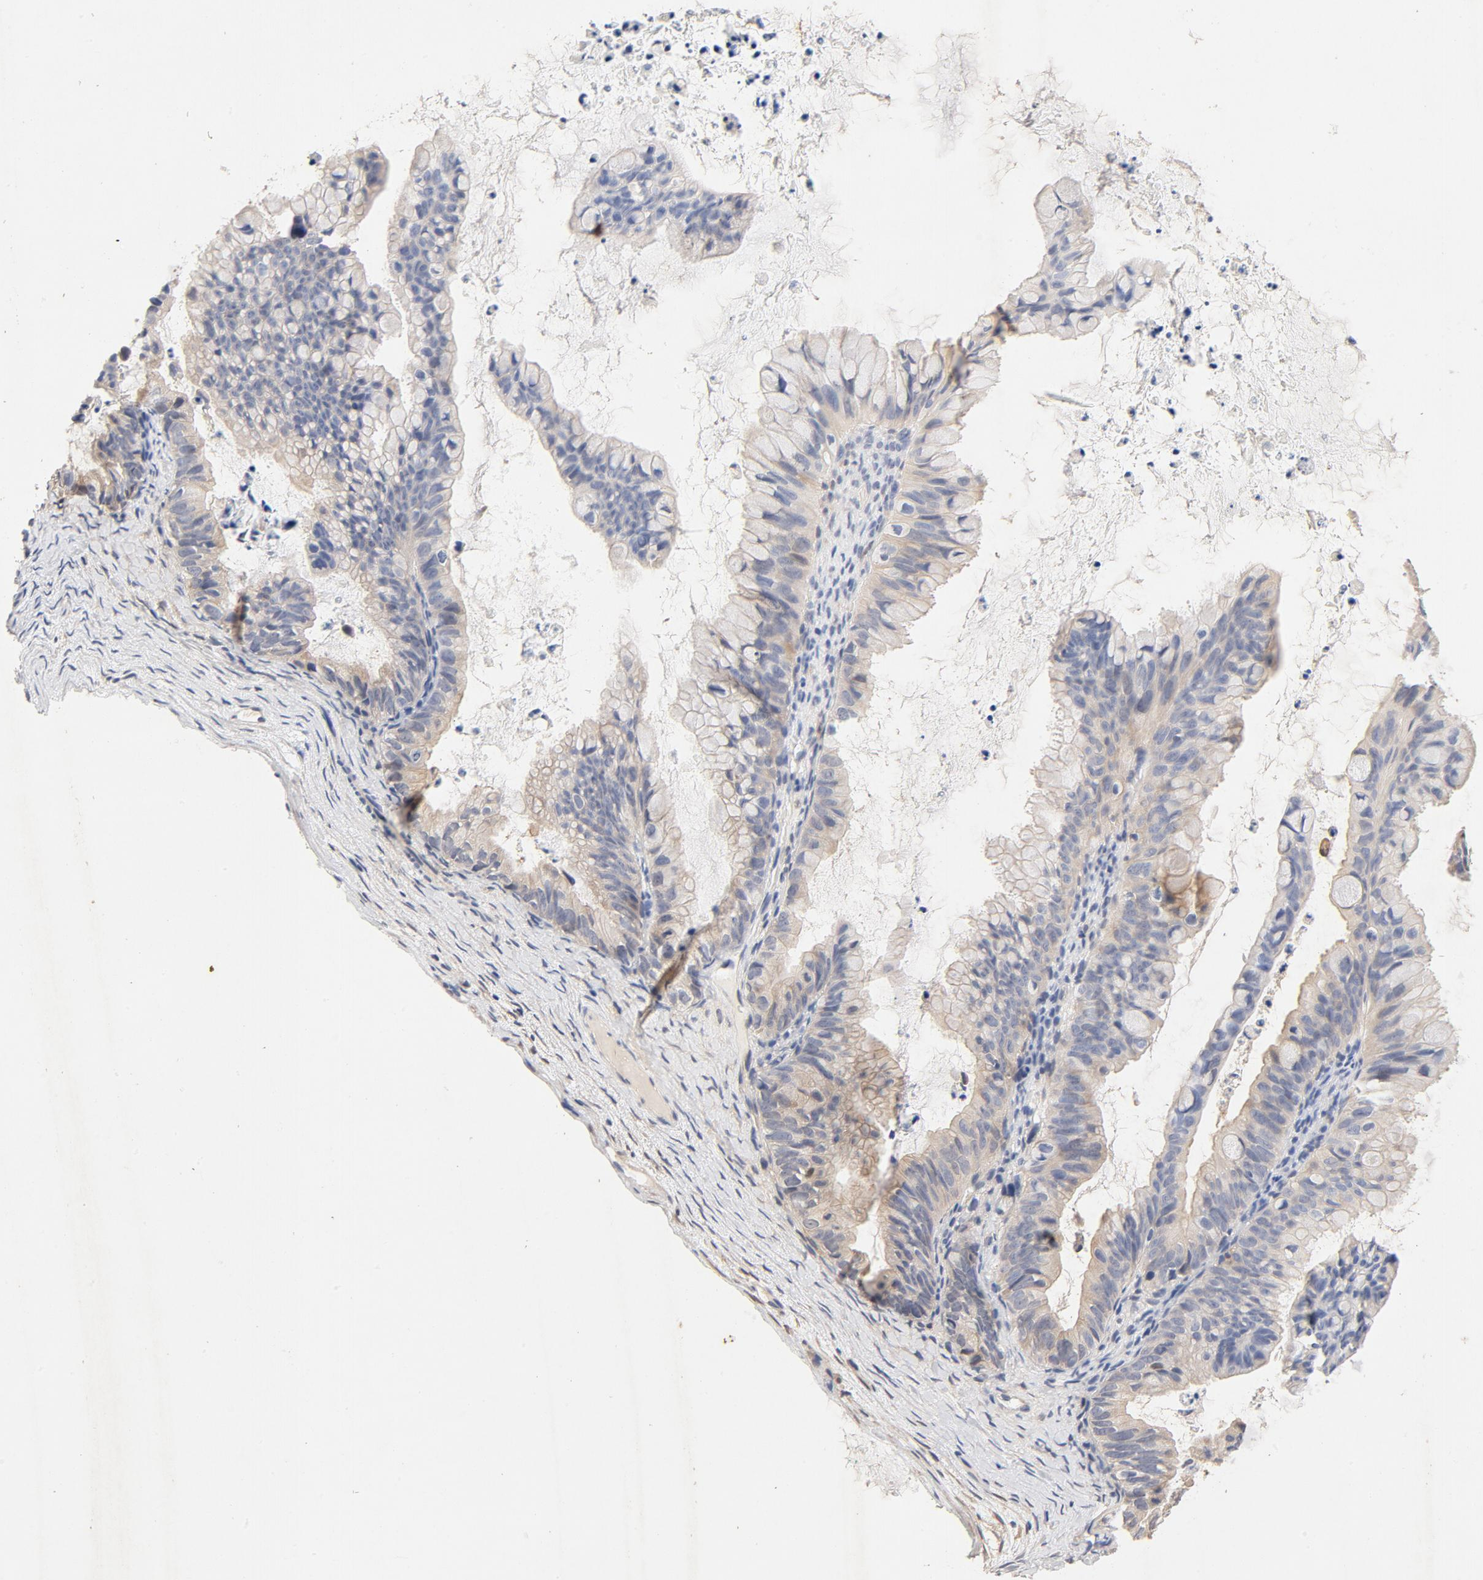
{"staining": {"intensity": "weak", "quantity": "25%-75%", "location": "cytoplasmic/membranous"}, "tissue": "ovarian cancer", "cell_type": "Tumor cells", "image_type": "cancer", "snomed": [{"axis": "morphology", "description": "Cystadenocarcinoma, mucinous, NOS"}, {"axis": "topography", "description": "Ovary"}], "caption": "A photomicrograph of human ovarian cancer stained for a protein displays weak cytoplasmic/membranous brown staining in tumor cells.", "gene": "STAT1", "patient": {"sex": "female", "age": 36}}